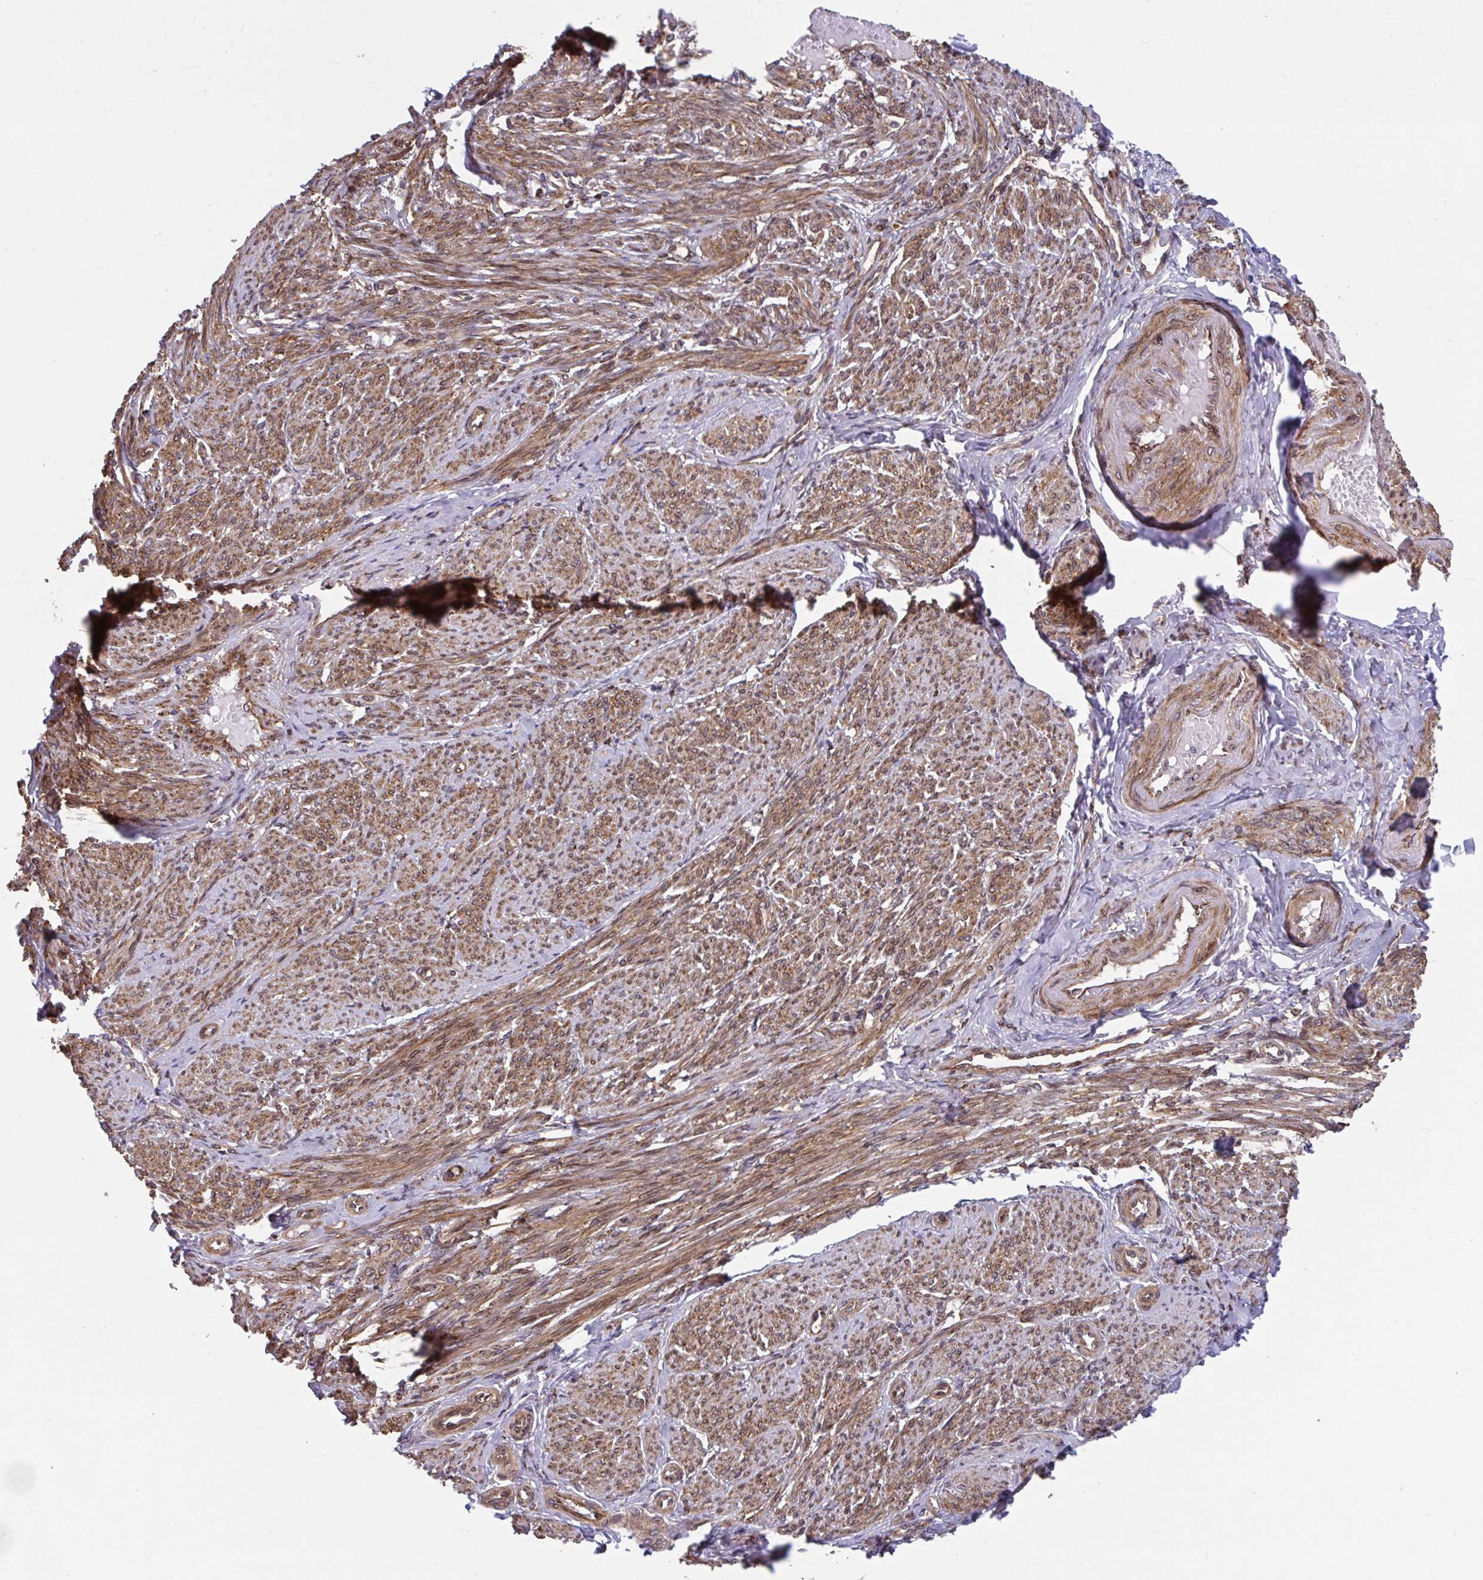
{"staining": {"intensity": "strong", "quantity": ">75%", "location": "cytoplasmic/membranous"}, "tissue": "smooth muscle", "cell_type": "Smooth muscle cells", "image_type": "normal", "snomed": [{"axis": "morphology", "description": "Normal tissue, NOS"}, {"axis": "topography", "description": "Smooth muscle"}], "caption": "Immunohistochemistry (IHC) of normal human smooth muscle exhibits high levels of strong cytoplasmic/membranous expression in about >75% of smooth muscle cells.", "gene": "STIM2", "patient": {"sex": "female", "age": 65}}